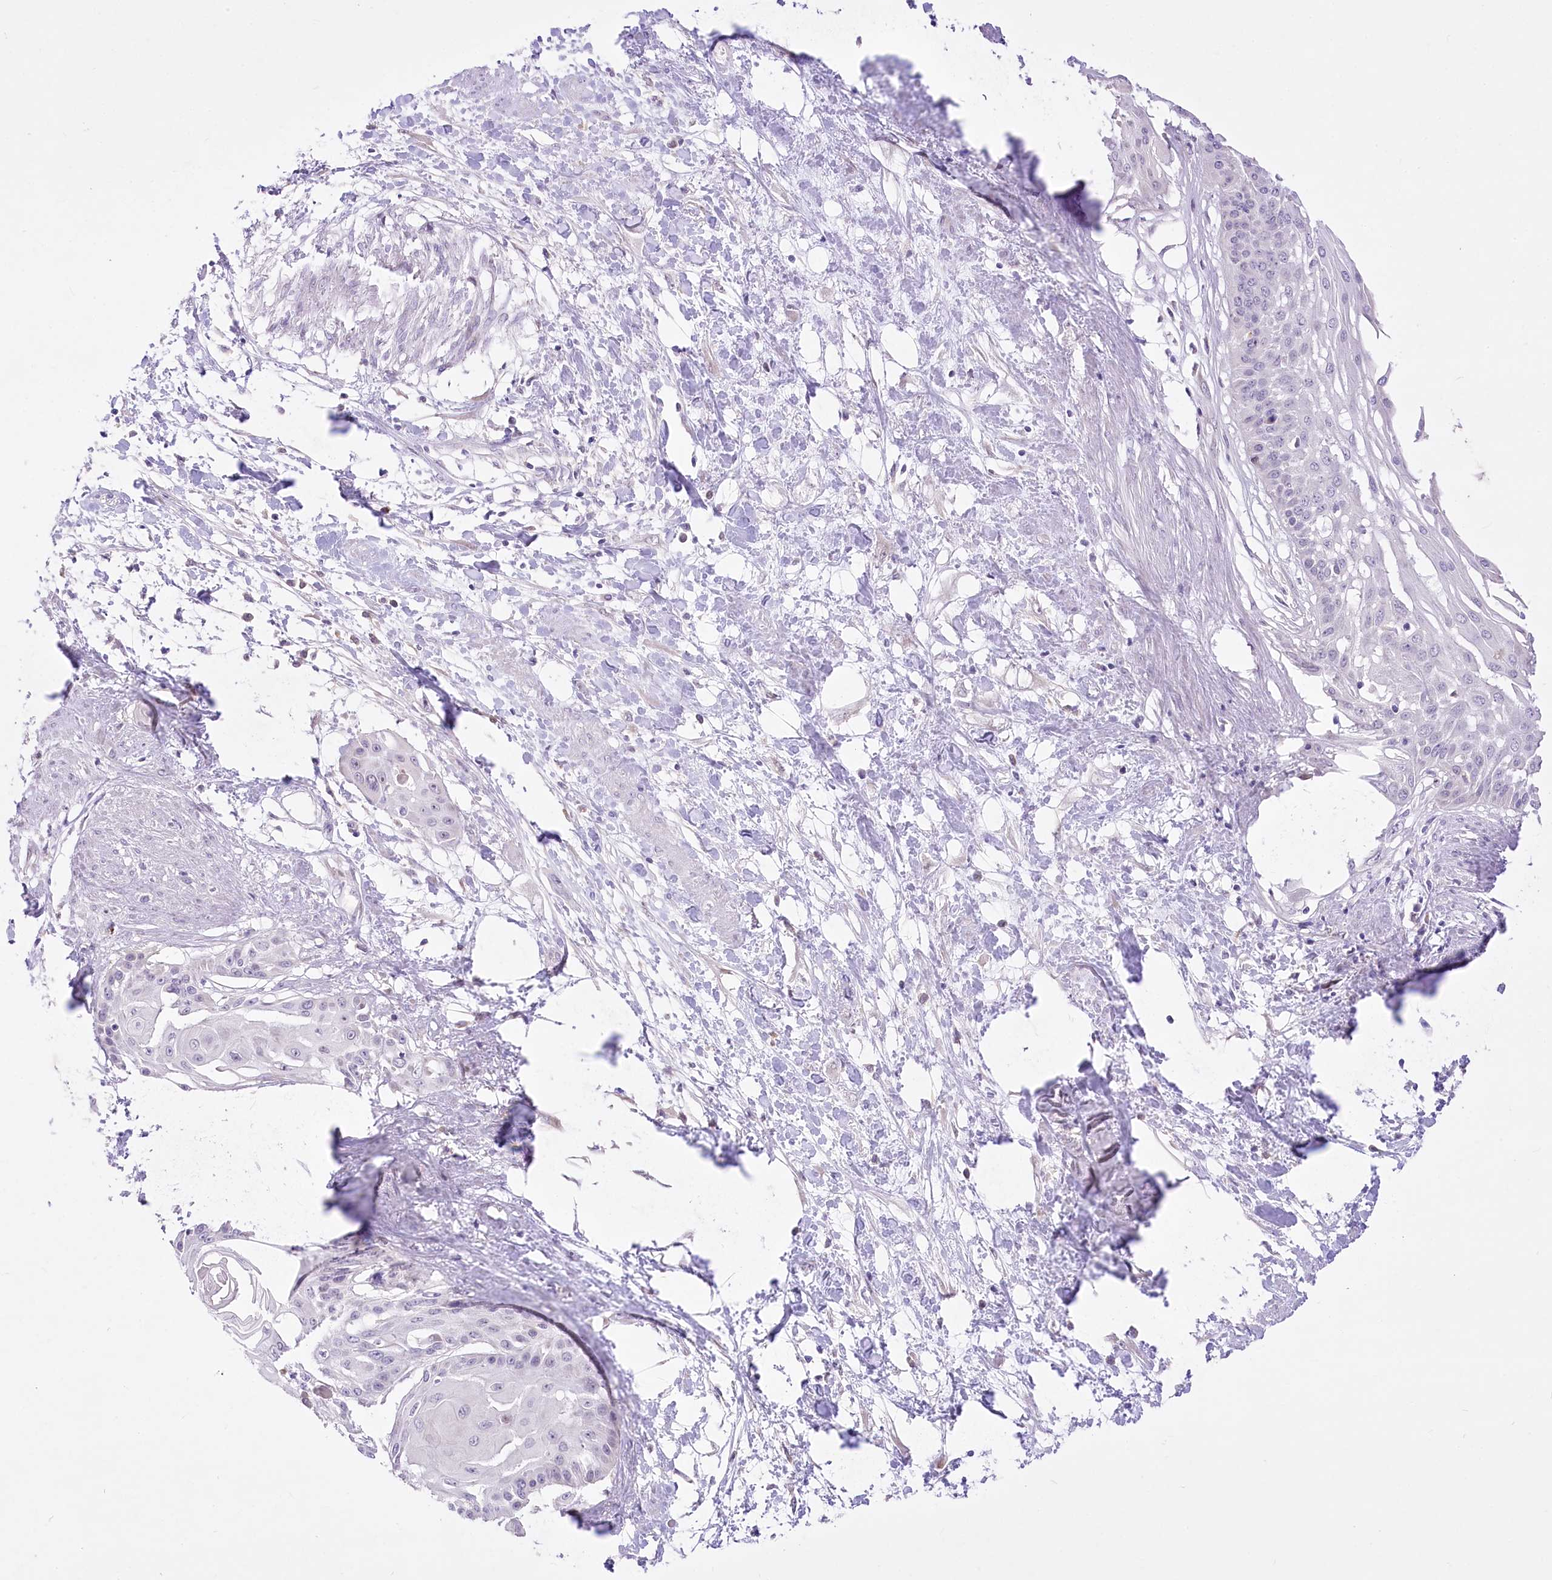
{"staining": {"intensity": "negative", "quantity": "none", "location": "none"}, "tissue": "cervical cancer", "cell_type": "Tumor cells", "image_type": "cancer", "snomed": [{"axis": "morphology", "description": "Squamous cell carcinoma, NOS"}, {"axis": "topography", "description": "Cervix"}], "caption": "The immunohistochemistry histopathology image has no significant expression in tumor cells of cervical cancer tissue. The staining was performed using DAB (3,3'-diaminobenzidine) to visualize the protein expression in brown, while the nuclei were stained in blue with hematoxylin (Magnification: 20x).", "gene": "BEND7", "patient": {"sex": "female", "age": 57}}